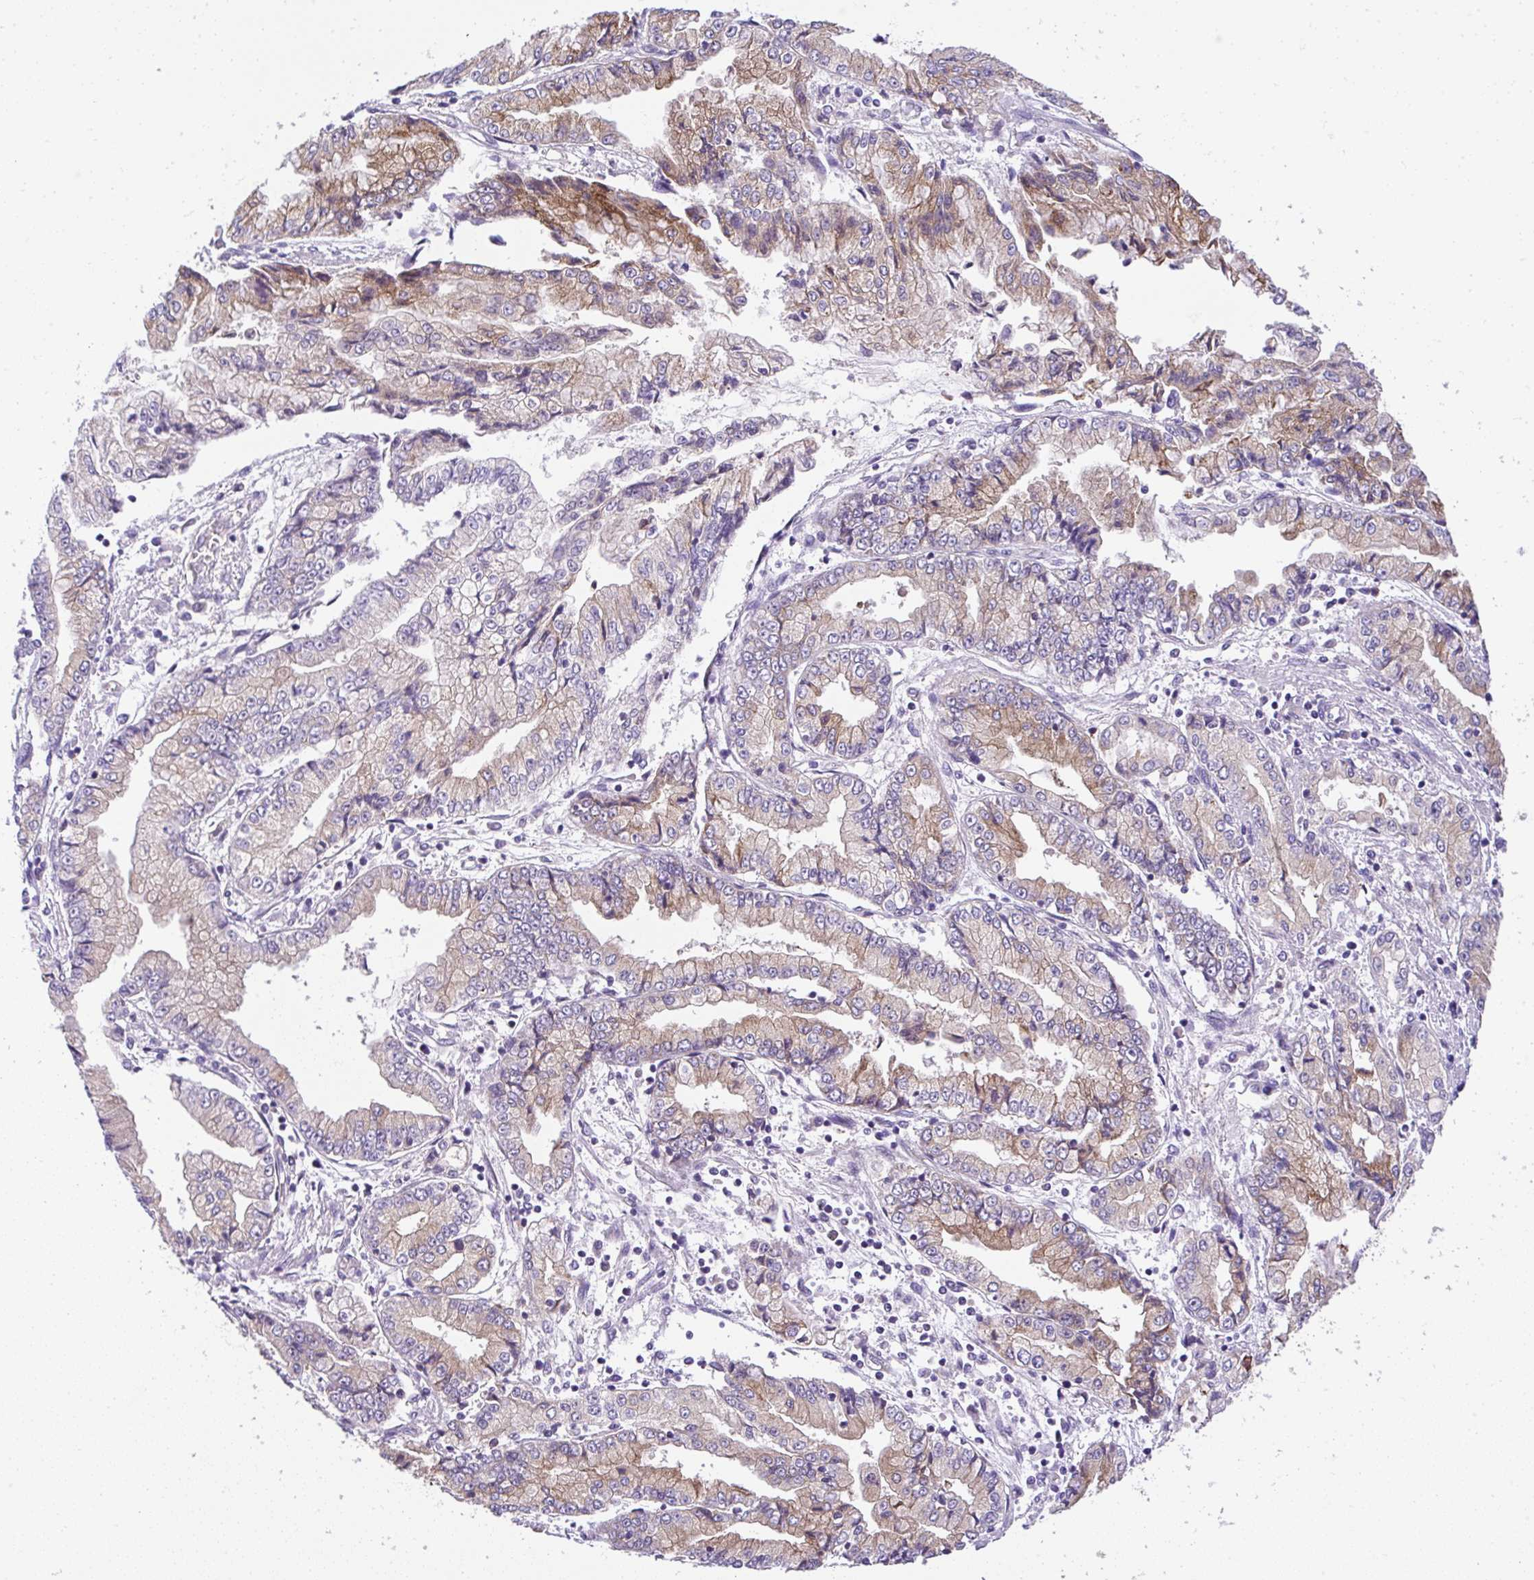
{"staining": {"intensity": "moderate", "quantity": "25%-75%", "location": "cytoplasmic/membranous"}, "tissue": "stomach cancer", "cell_type": "Tumor cells", "image_type": "cancer", "snomed": [{"axis": "morphology", "description": "Adenocarcinoma, NOS"}, {"axis": "topography", "description": "Stomach, upper"}], "caption": "Approximately 25%-75% of tumor cells in adenocarcinoma (stomach) reveal moderate cytoplasmic/membranous protein expression as visualized by brown immunohistochemical staining.", "gene": "CHIA", "patient": {"sex": "female", "age": 74}}